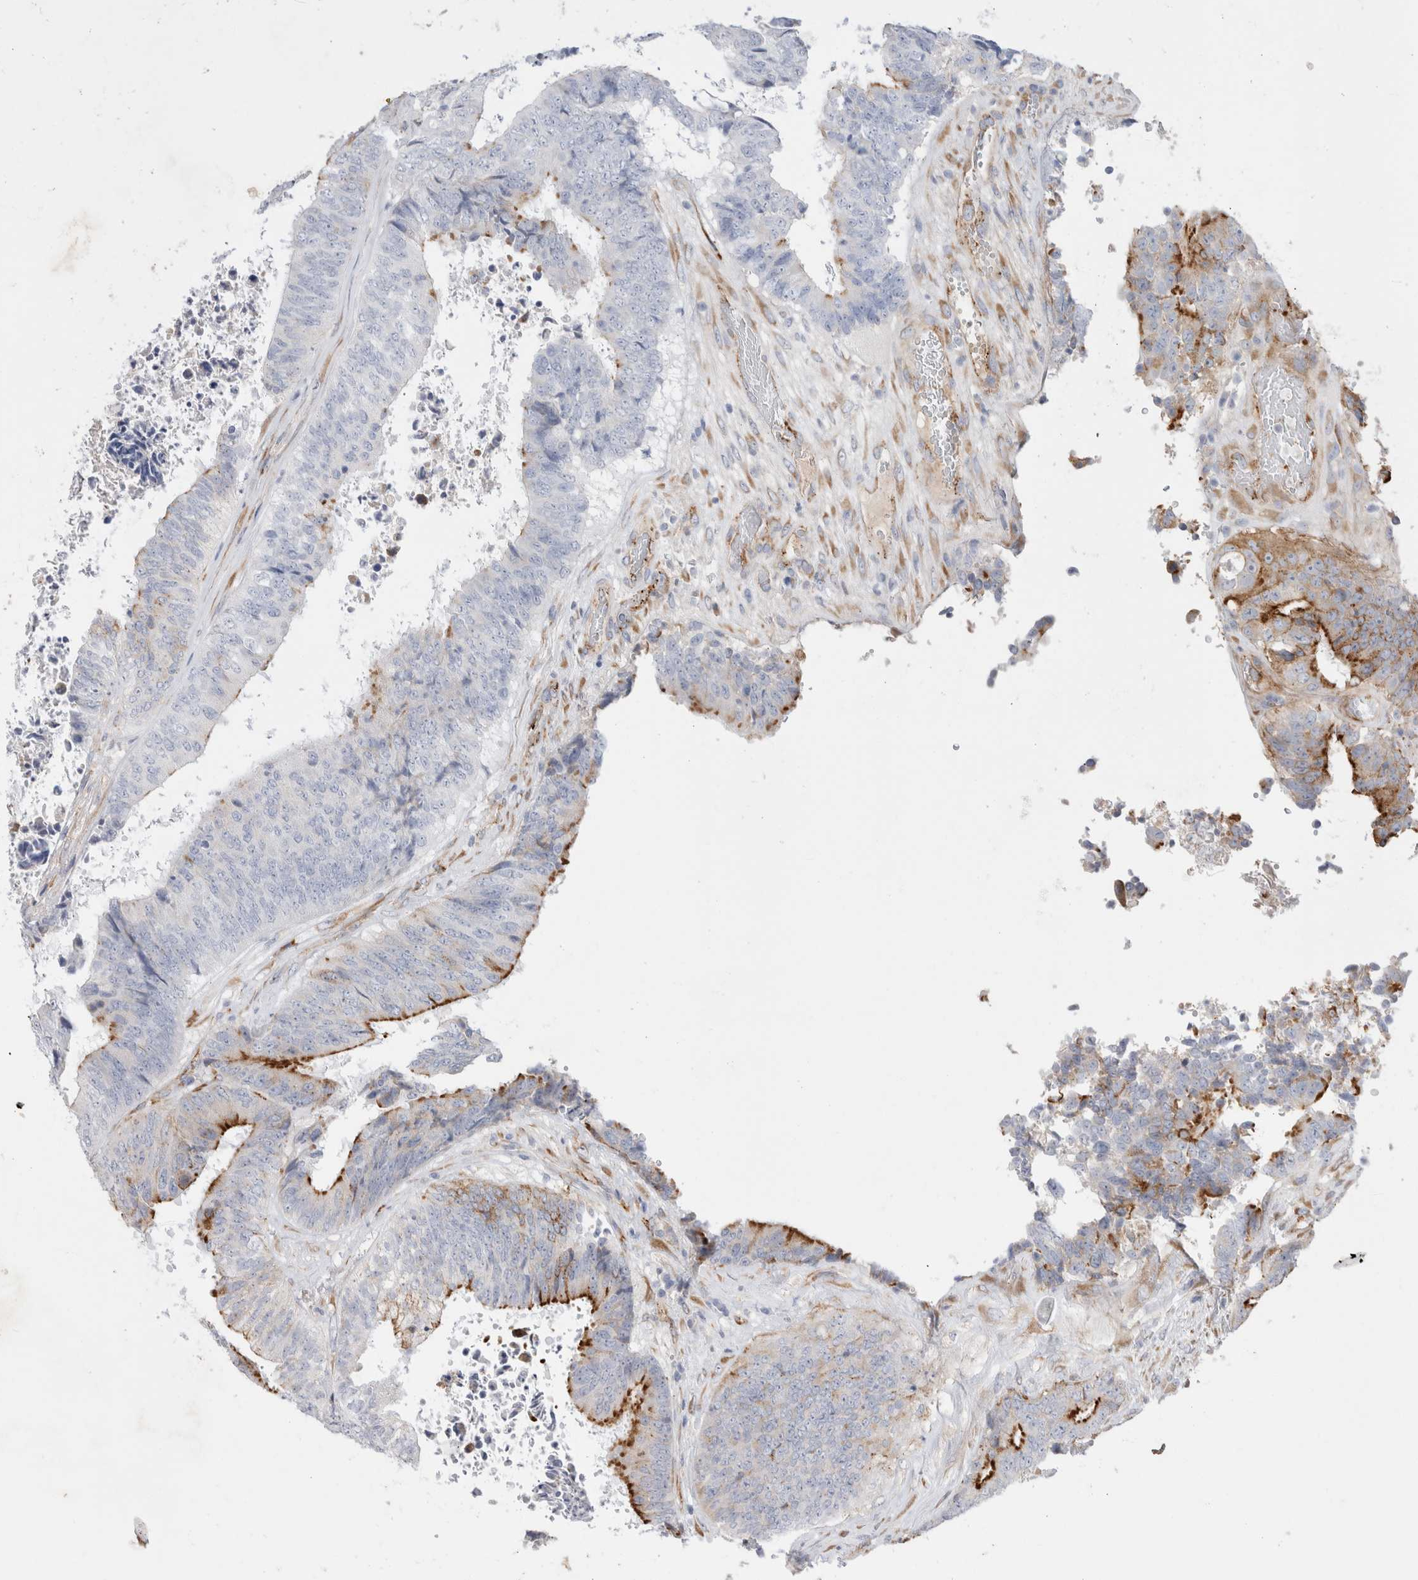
{"staining": {"intensity": "moderate", "quantity": "<25%", "location": "cytoplasmic/membranous"}, "tissue": "colorectal cancer", "cell_type": "Tumor cells", "image_type": "cancer", "snomed": [{"axis": "morphology", "description": "Adenocarcinoma, NOS"}, {"axis": "topography", "description": "Rectum"}], "caption": "Immunohistochemical staining of colorectal cancer (adenocarcinoma) exhibits low levels of moderate cytoplasmic/membranous positivity in about <25% of tumor cells. (DAB (3,3'-diaminobenzidine) IHC with brightfield microscopy, high magnification).", "gene": "CNPY4", "patient": {"sex": "male", "age": 72}}